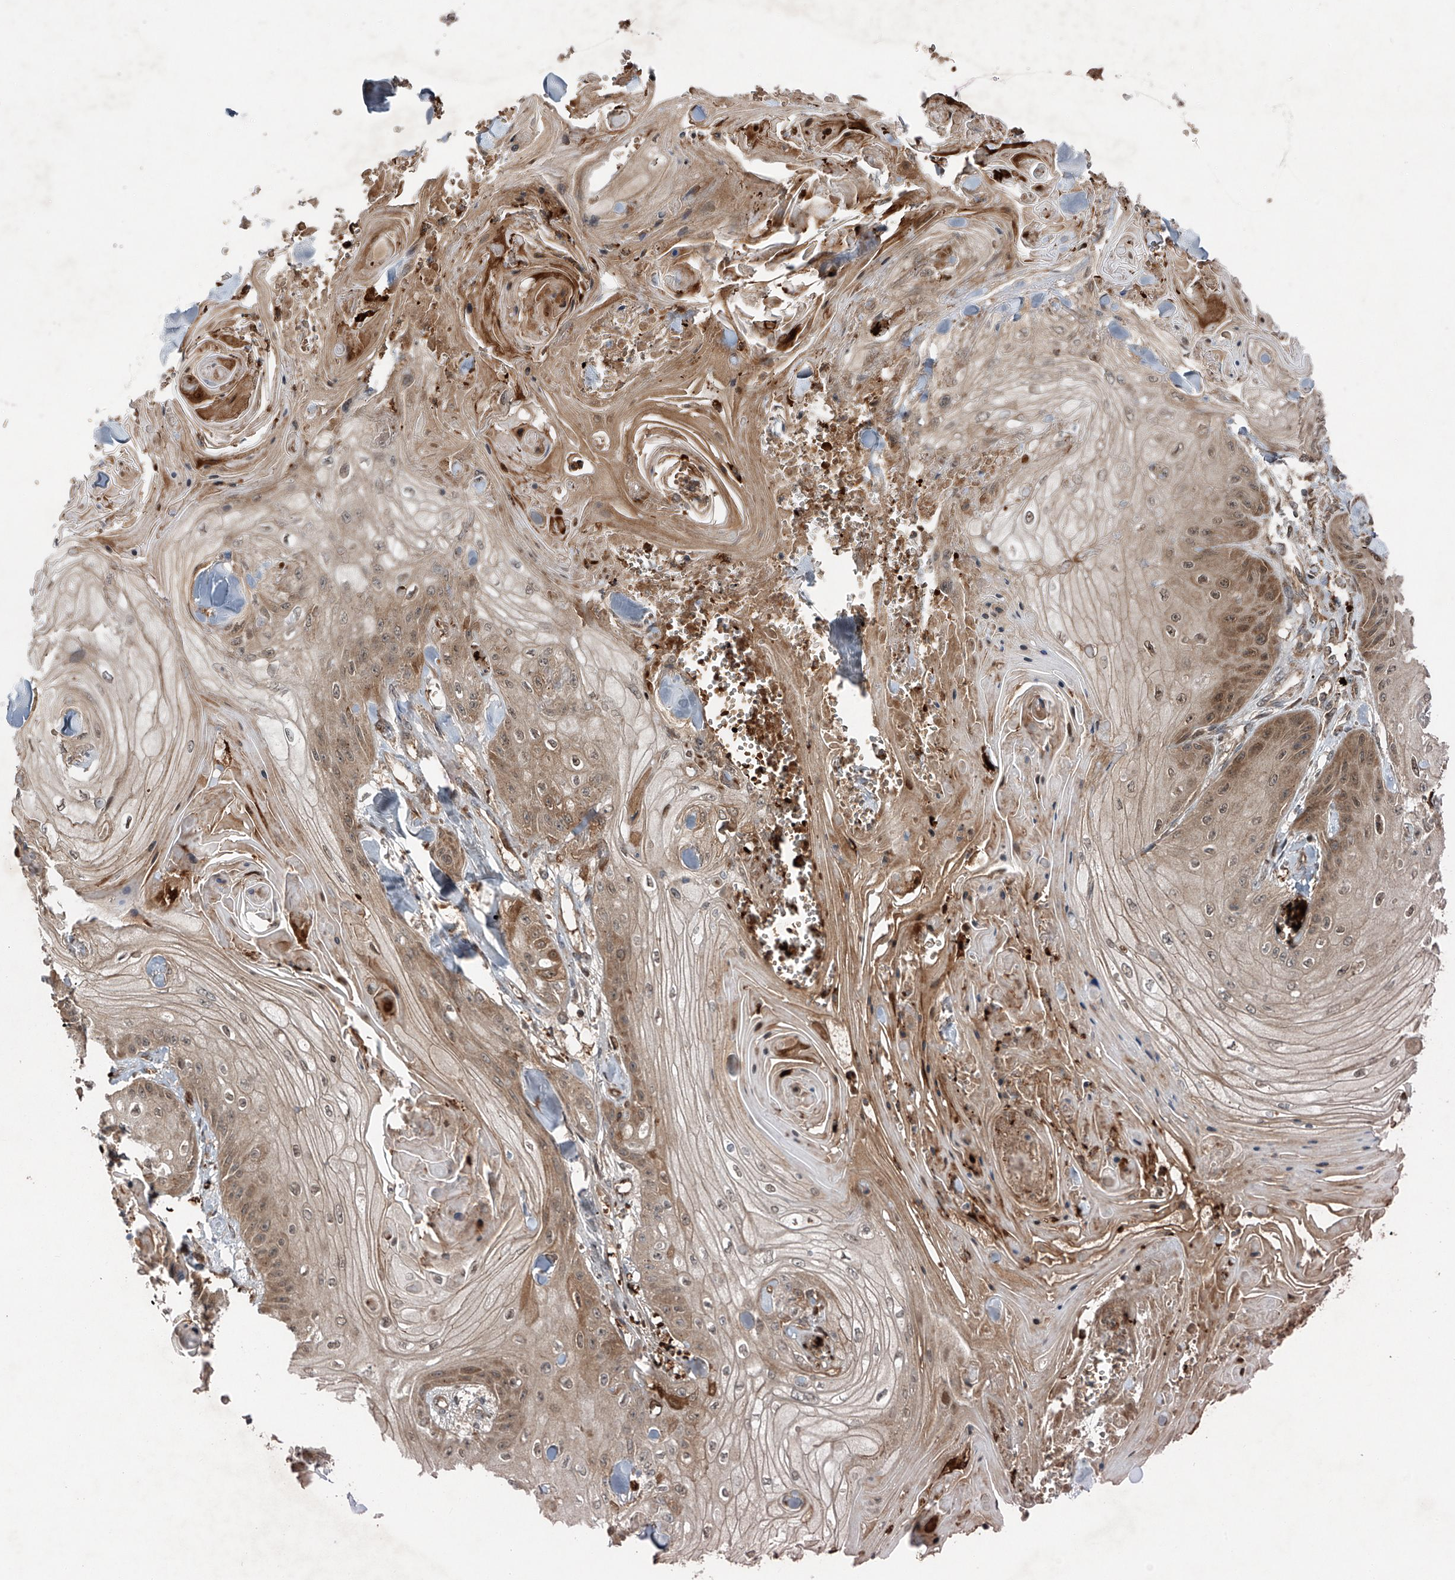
{"staining": {"intensity": "moderate", "quantity": "25%-75%", "location": "cytoplasmic/membranous,nuclear"}, "tissue": "skin cancer", "cell_type": "Tumor cells", "image_type": "cancer", "snomed": [{"axis": "morphology", "description": "Squamous cell carcinoma, NOS"}, {"axis": "topography", "description": "Skin"}], "caption": "About 25%-75% of tumor cells in human skin squamous cell carcinoma reveal moderate cytoplasmic/membranous and nuclear protein expression as visualized by brown immunohistochemical staining.", "gene": "ZDHHC9", "patient": {"sex": "male", "age": 74}}